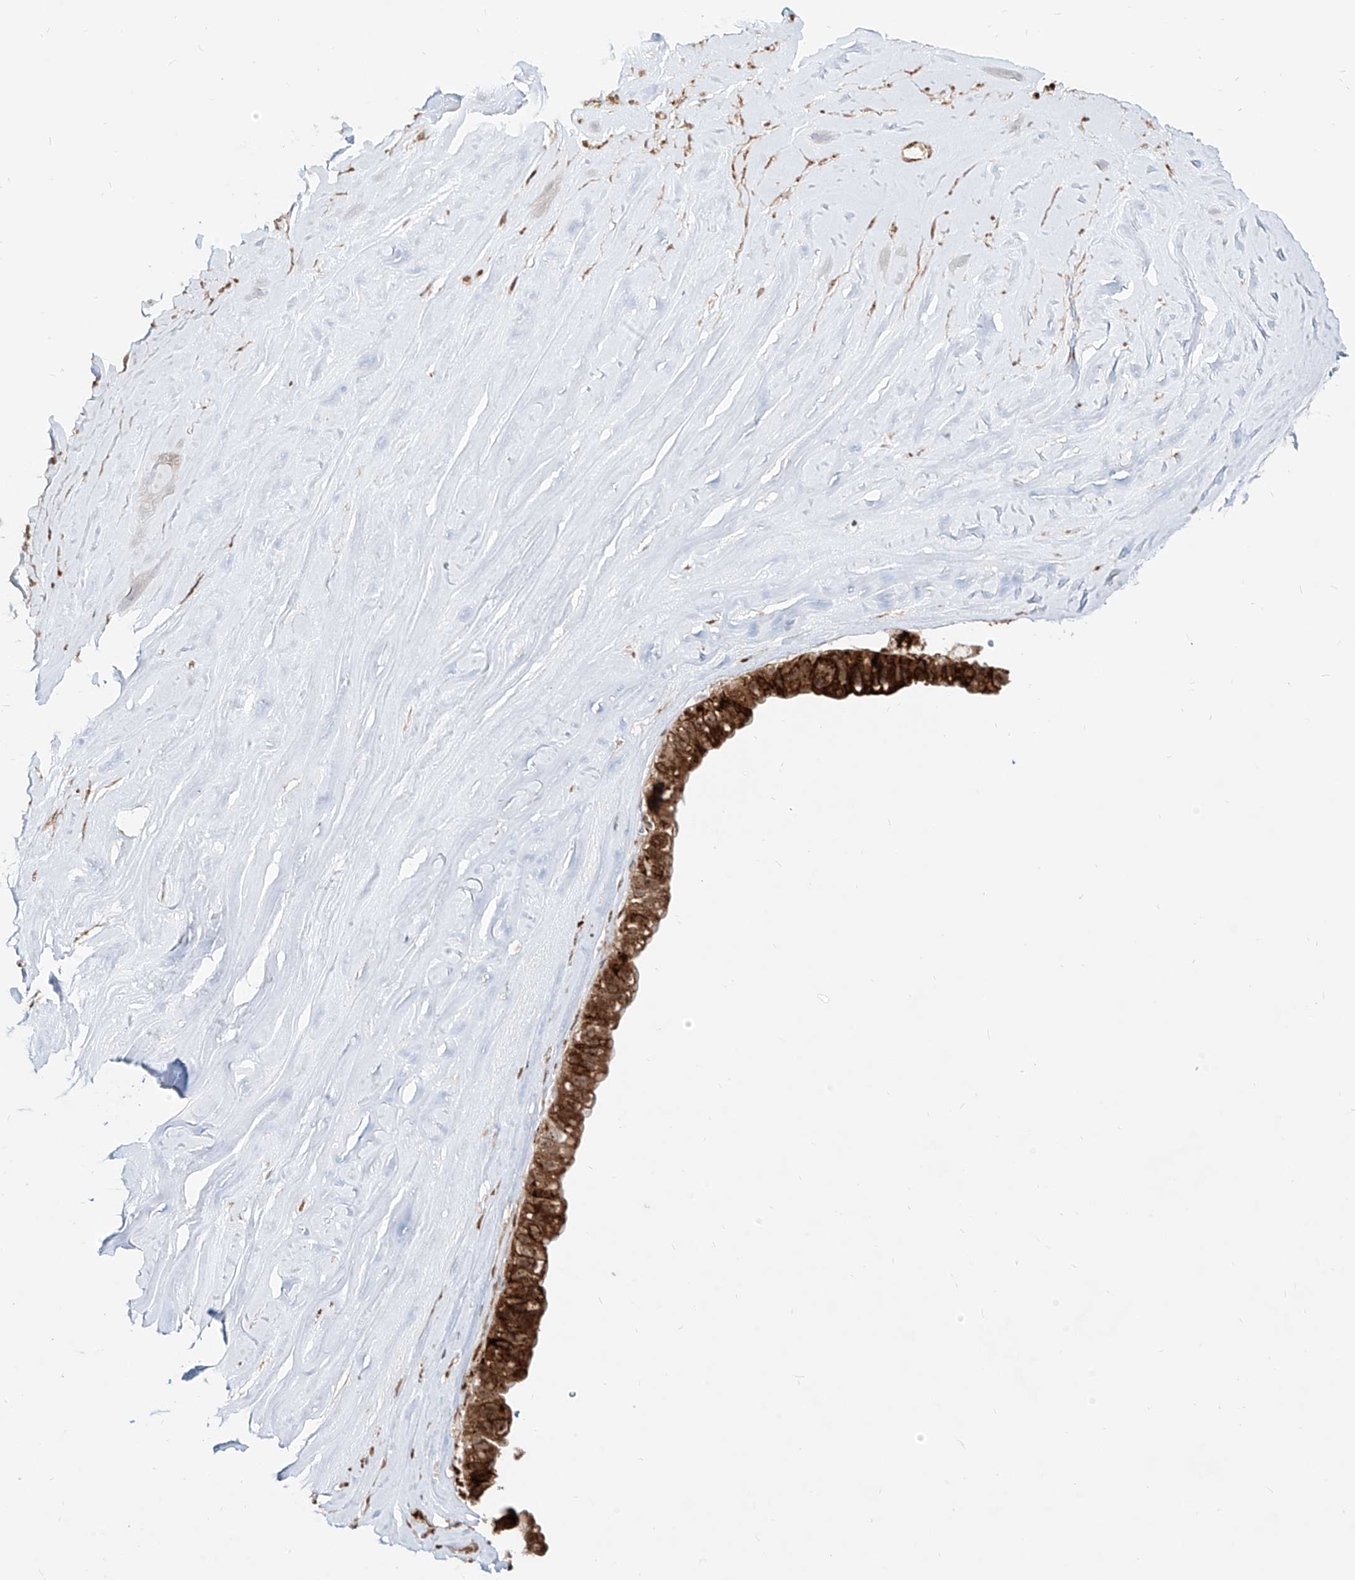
{"staining": {"intensity": "moderate", "quantity": ">75%", "location": "cytoplasmic/membranous,nuclear"}, "tissue": "ovarian cancer", "cell_type": "Tumor cells", "image_type": "cancer", "snomed": [{"axis": "morphology", "description": "Cystadenocarcinoma, mucinous, NOS"}, {"axis": "topography", "description": "Ovary"}], "caption": "A histopathology image showing moderate cytoplasmic/membranous and nuclear positivity in about >75% of tumor cells in ovarian cancer (mucinous cystadenocarcinoma), as visualized by brown immunohistochemical staining.", "gene": "ZNF710", "patient": {"sex": "female", "age": 61}}